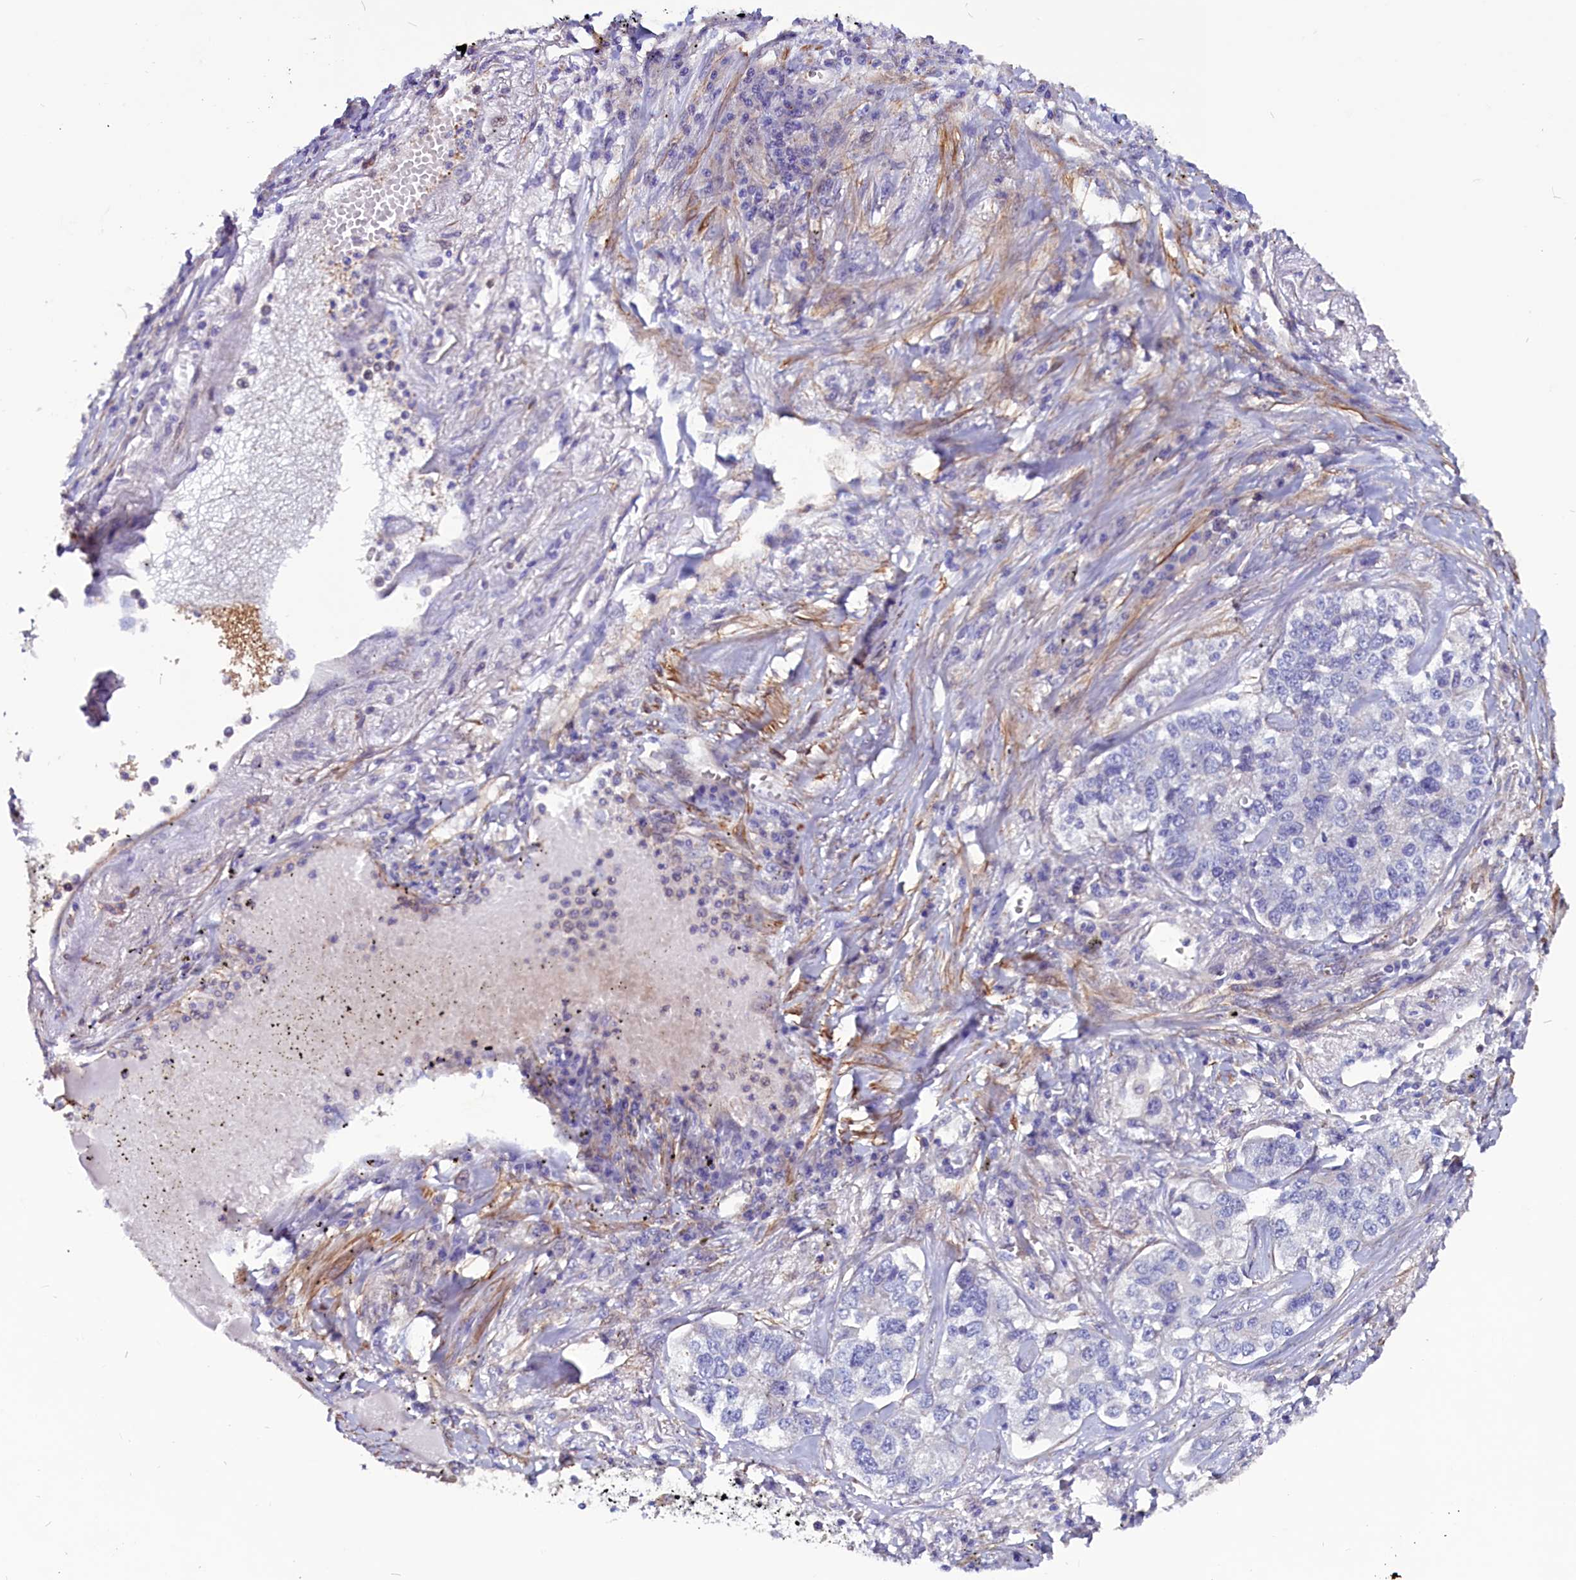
{"staining": {"intensity": "negative", "quantity": "none", "location": "none"}, "tissue": "lung cancer", "cell_type": "Tumor cells", "image_type": "cancer", "snomed": [{"axis": "morphology", "description": "Adenocarcinoma, NOS"}, {"axis": "topography", "description": "Lung"}], "caption": "Immunohistochemistry (IHC) histopathology image of lung cancer (adenocarcinoma) stained for a protein (brown), which displays no positivity in tumor cells.", "gene": "ZNF749", "patient": {"sex": "male", "age": 49}}